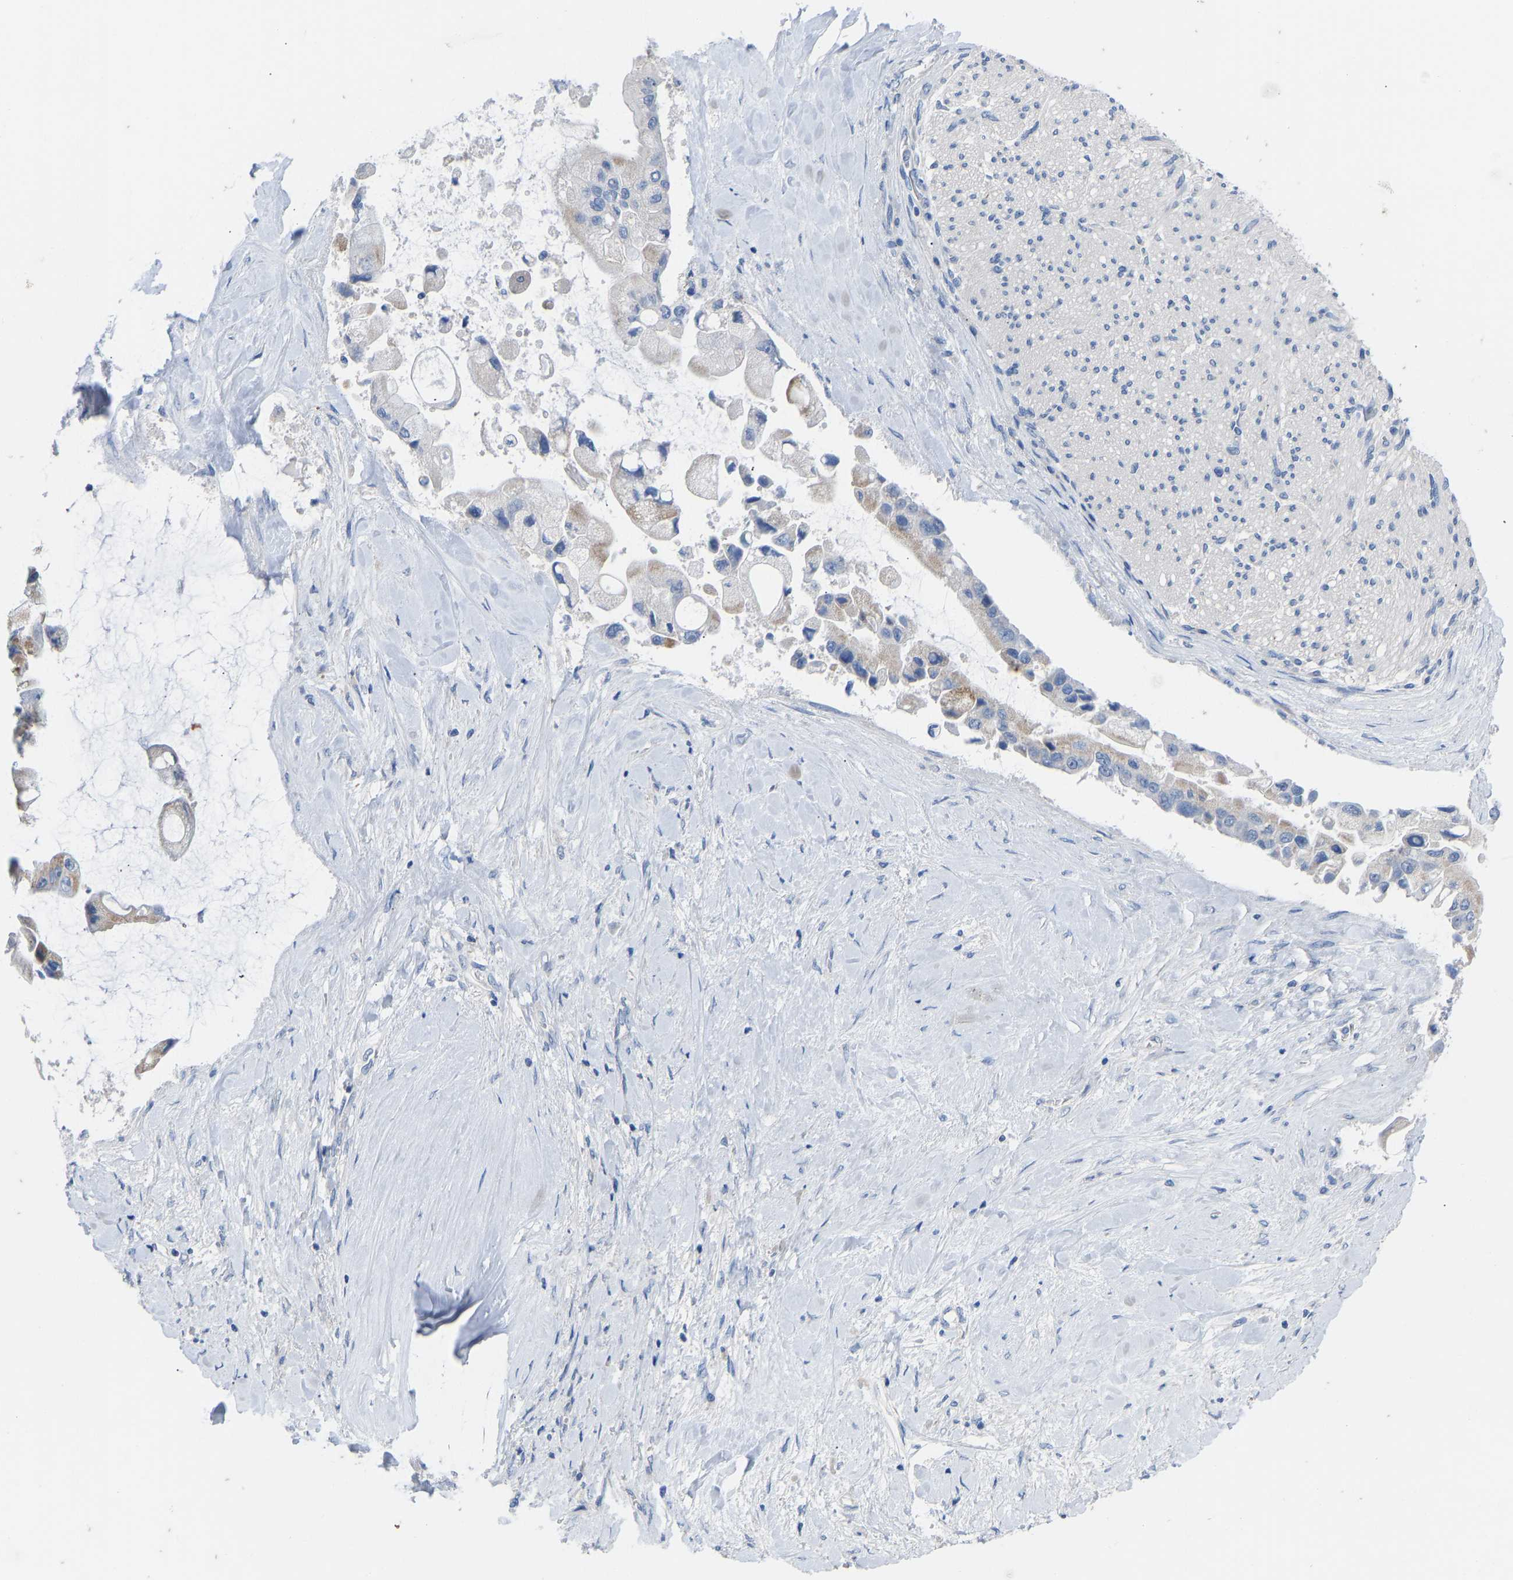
{"staining": {"intensity": "weak", "quantity": "25%-75%", "location": "cytoplasmic/membranous"}, "tissue": "liver cancer", "cell_type": "Tumor cells", "image_type": "cancer", "snomed": [{"axis": "morphology", "description": "Cholangiocarcinoma"}, {"axis": "topography", "description": "Liver"}], "caption": "Immunohistochemical staining of cholangiocarcinoma (liver) exhibits low levels of weak cytoplasmic/membranous protein staining in about 25%-75% of tumor cells.", "gene": "OLIG2", "patient": {"sex": "male", "age": 50}}